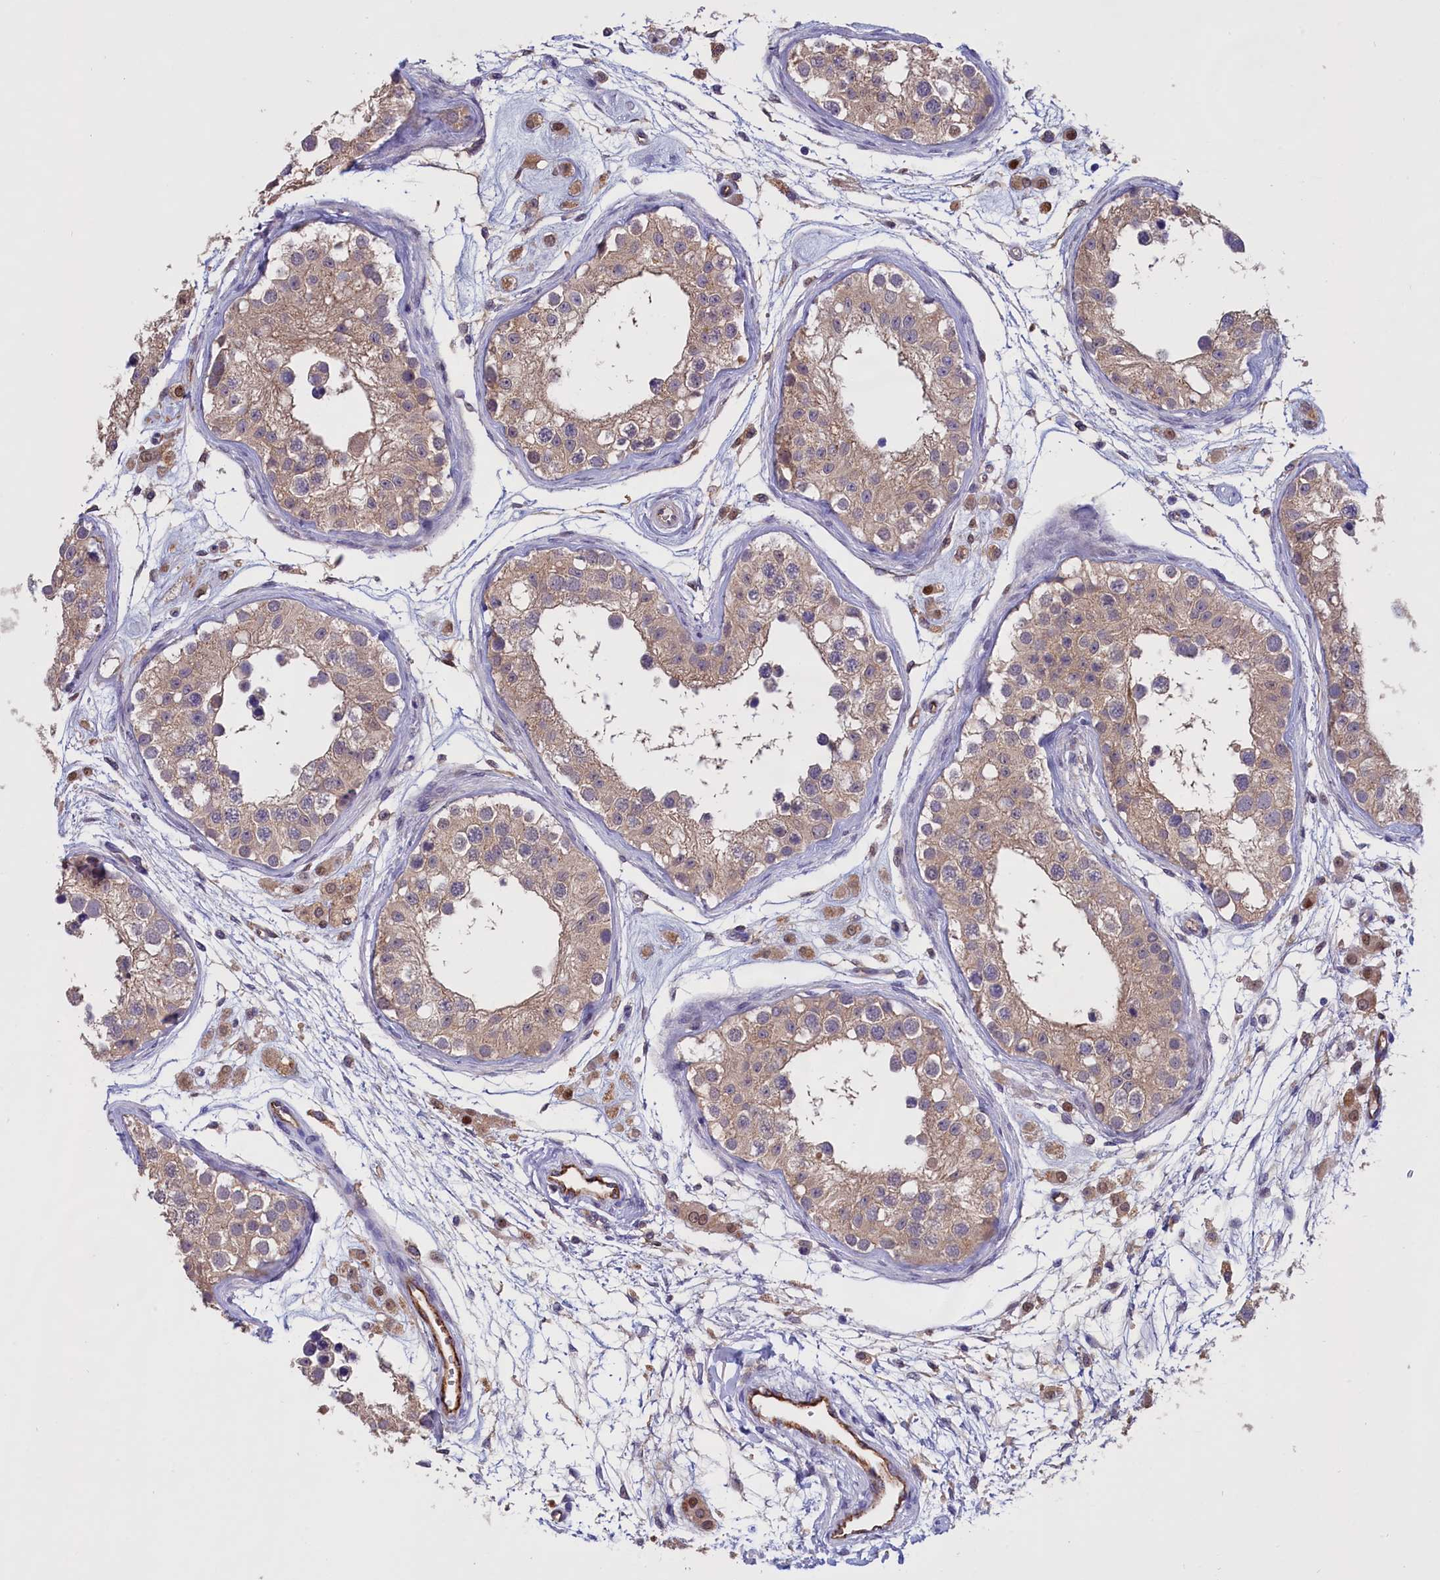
{"staining": {"intensity": "weak", "quantity": "25%-75%", "location": "cytoplasmic/membranous"}, "tissue": "testis", "cell_type": "Cells in seminiferous ducts", "image_type": "normal", "snomed": [{"axis": "morphology", "description": "Normal tissue, NOS"}, {"axis": "morphology", "description": "Adenocarcinoma, metastatic, NOS"}, {"axis": "topography", "description": "Testis"}], "caption": "A low amount of weak cytoplasmic/membranous staining is seen in about 25%-75% of cells in seminiferous ducts in benign testis. Nuclei are stained in blue.", "gene": "COL19A1", "patient": {"sex": "male", "age": 26}}